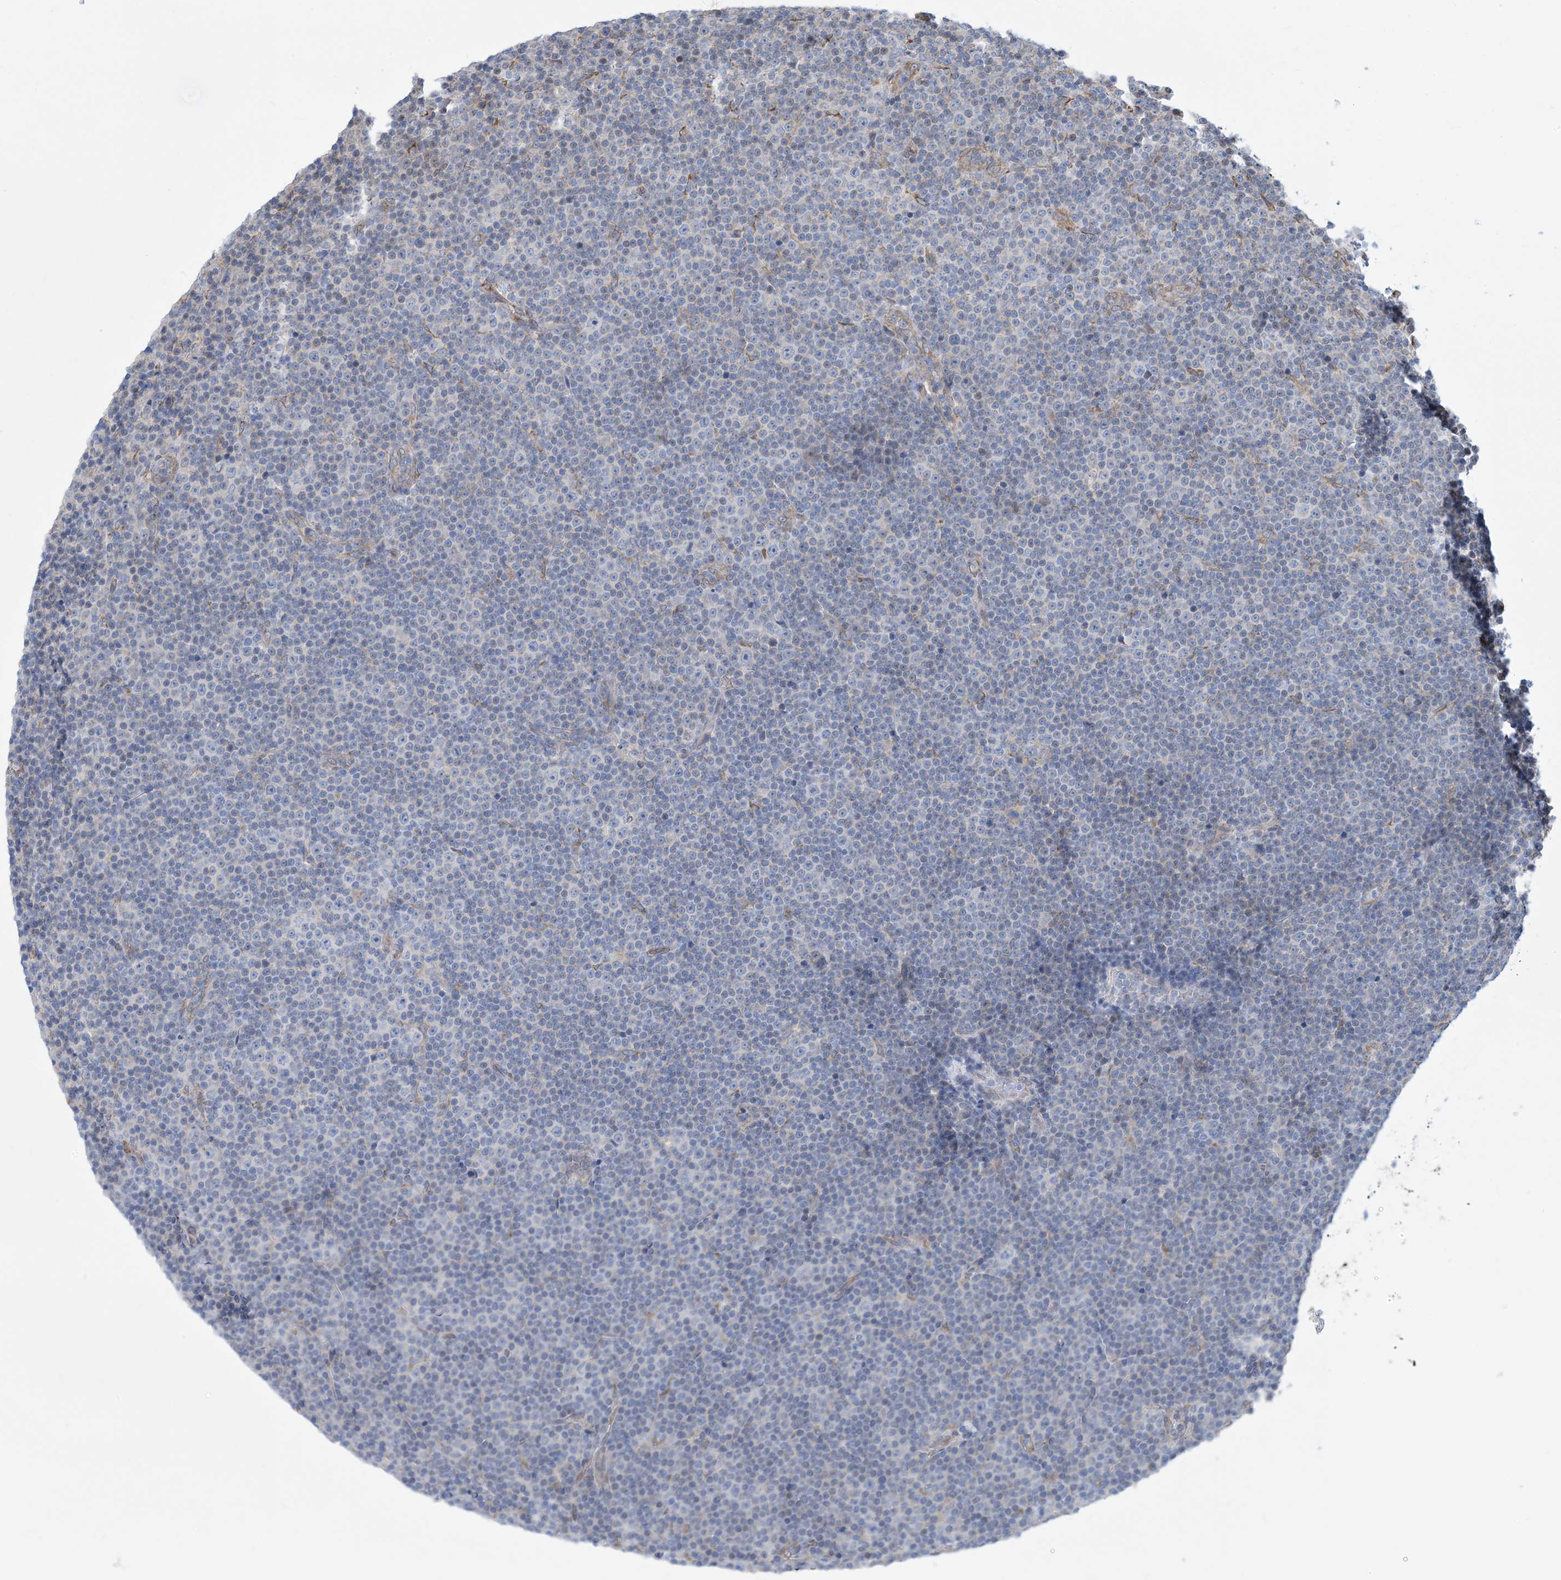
{"staining": {"intensity": "negative", "quantity": "none", "location": "none"}, "tissue": "lymphoma", "cell_type": "Tumor cells", "image_type": "cancer", "snomed": [{"axis": "morphology", "description": "Malignant lymphoma, non-Hodgkin's type, Low grade"}, {"axis": "topography", "description": "Lymph node"}], "caption": "An image of low-grade malignant lymphoma, non-Hodgkin's type stained for a protein displays no brown staining in tumor cells. (DAB (3,3'-diaminobenzidine) immunohistochemistry visualized using brightfield microscopy, high magnification).", "gene": "CCDC14", "patient": {"sex": "female", "age": 67}}